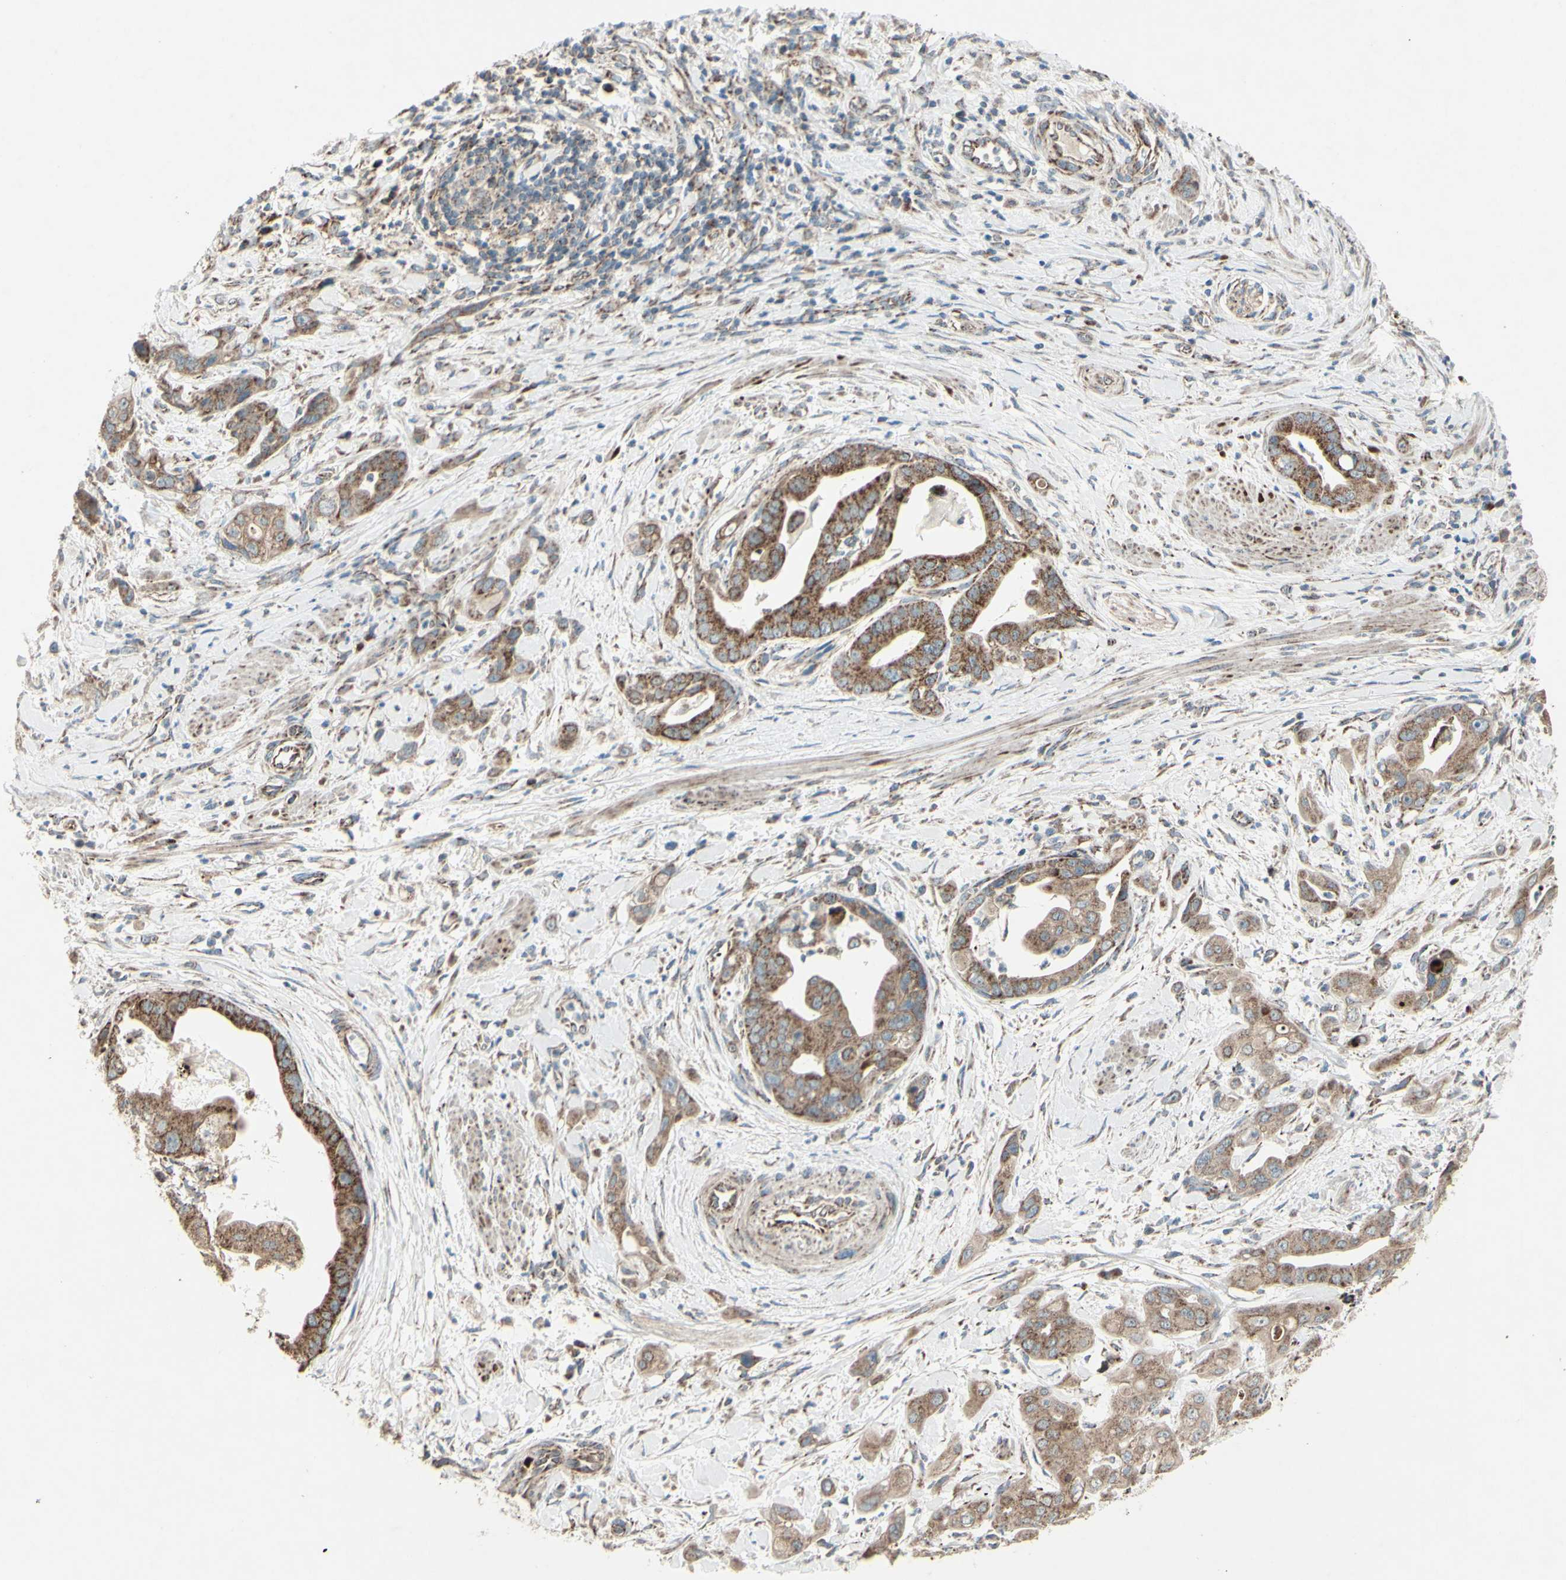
{"staining": {"intensity": "moderate", "quantity": ">75%", "location": "cytoplasmic/membranous"}, "tissue": "pancreatic cancer", "cell_type": "Tumor cells", "image_type": "cancer", "snomed": [{"axis": "morphology", "description": "Adenocarcinoma, NOS"}, {"axis": "topography", "description": "Pancreas"}], "caption": "Immunohistochemical staining of pancreatic cancer (adenocarcinoma) displays medium levels of moderate cytoplasmic/membranous staining in approximately >75% of tumor cells.", "gene": "RHOT1", "patient": {"sex": "female", "age": 75}}